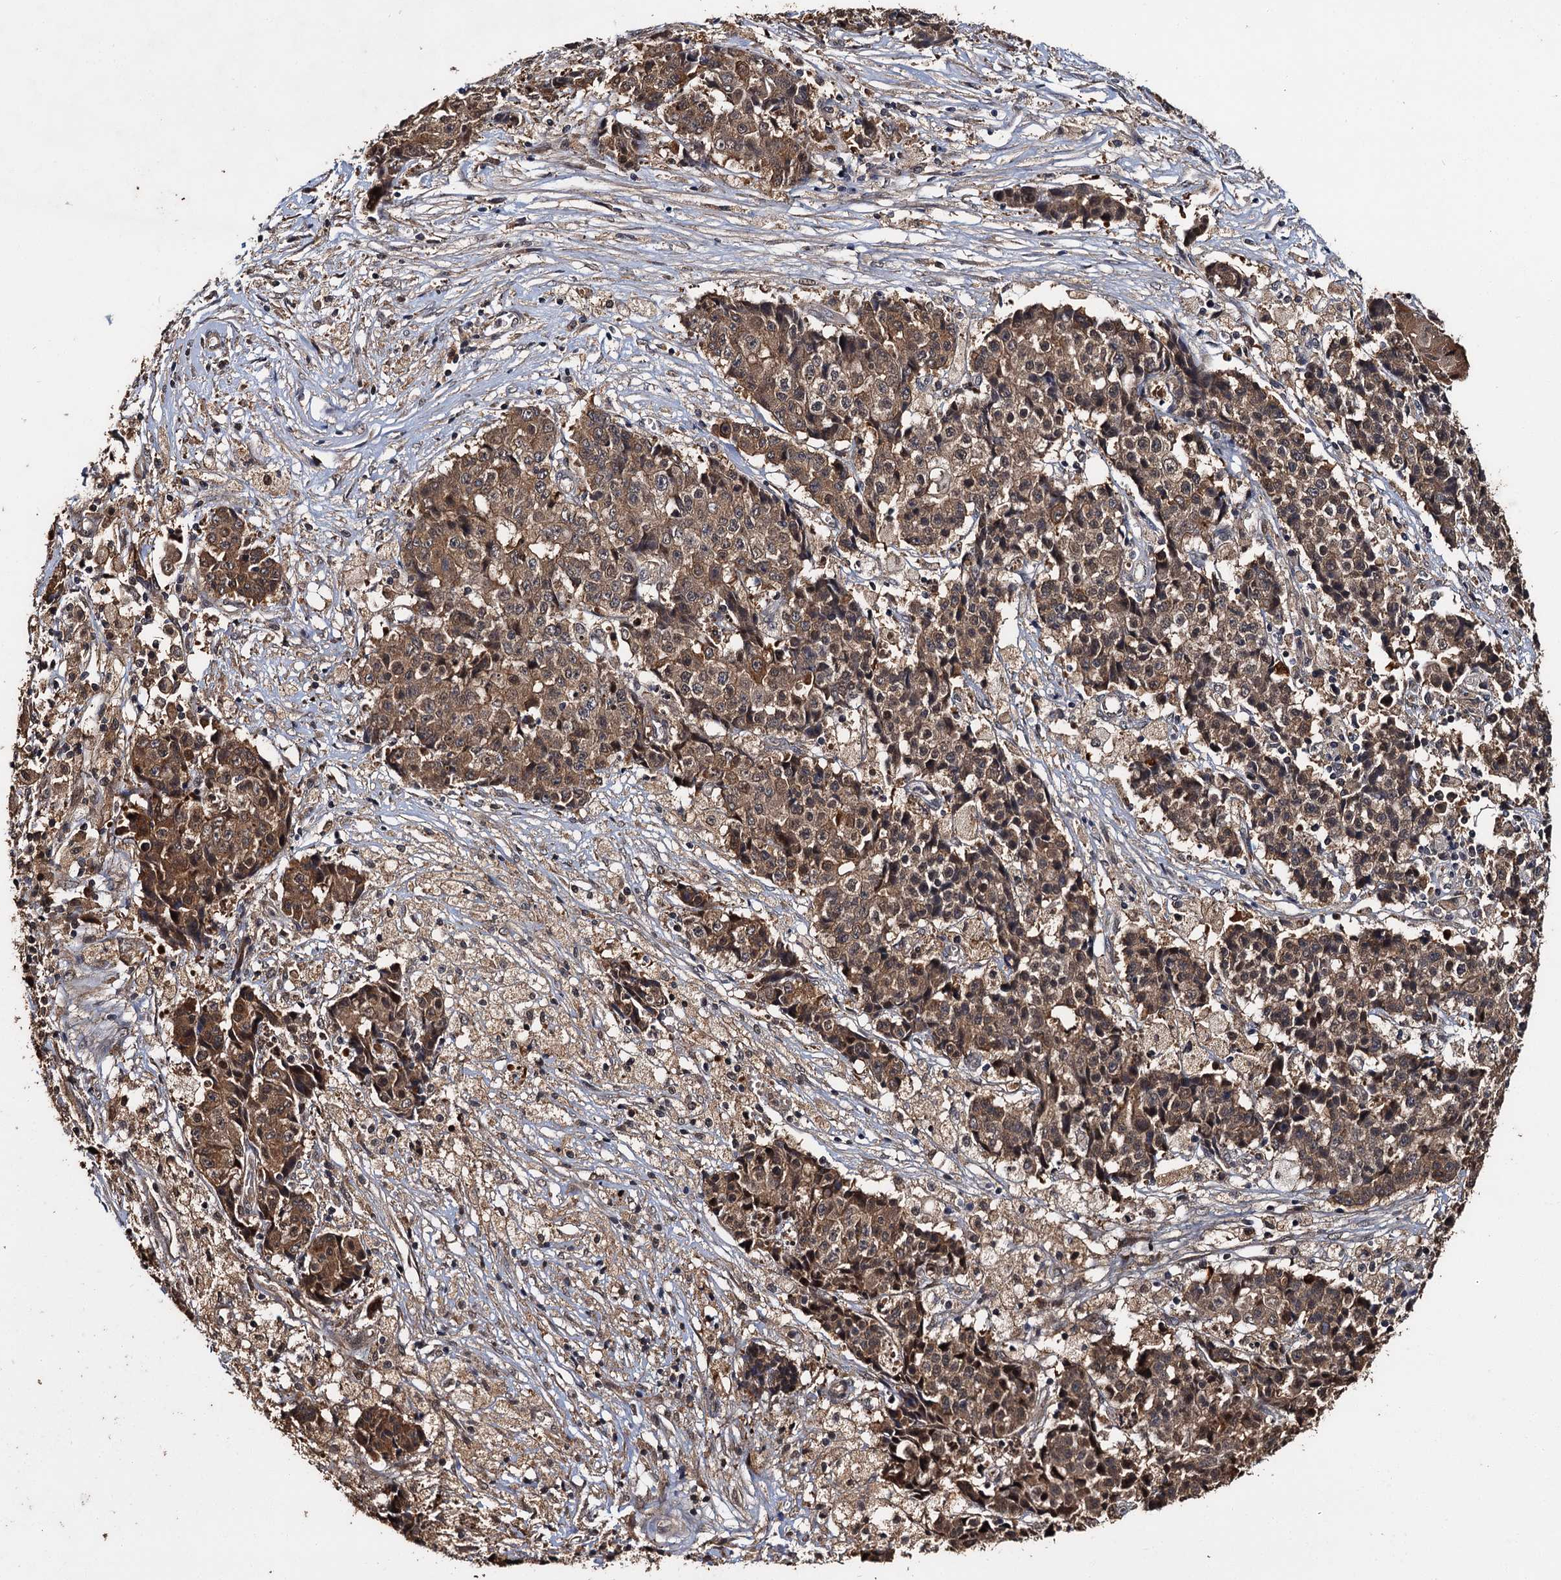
{"staining": {"intensity": "moderate", "quantity": ">75%", "location": "cytoplasmic/membranous,nuclear"}, "tissue": "ovarian cancer", "cell_type": "Tumor cells", "image_type": "cancer", "snomed": [{"axis": "morphology", "description": "Carcinoma, endometroid"}, {"axis": "topography", "description": "Ovary"}], "caption": "Brown immunohistochemical staining in human ovarian cancer (endometroid carcinoma) reveals moderate cytoplasmic/membranous and nuclear expression in about >75% of tumor cells.", "gene": "SLC46A3", "patient": {"sex": "female", "age": 42}}